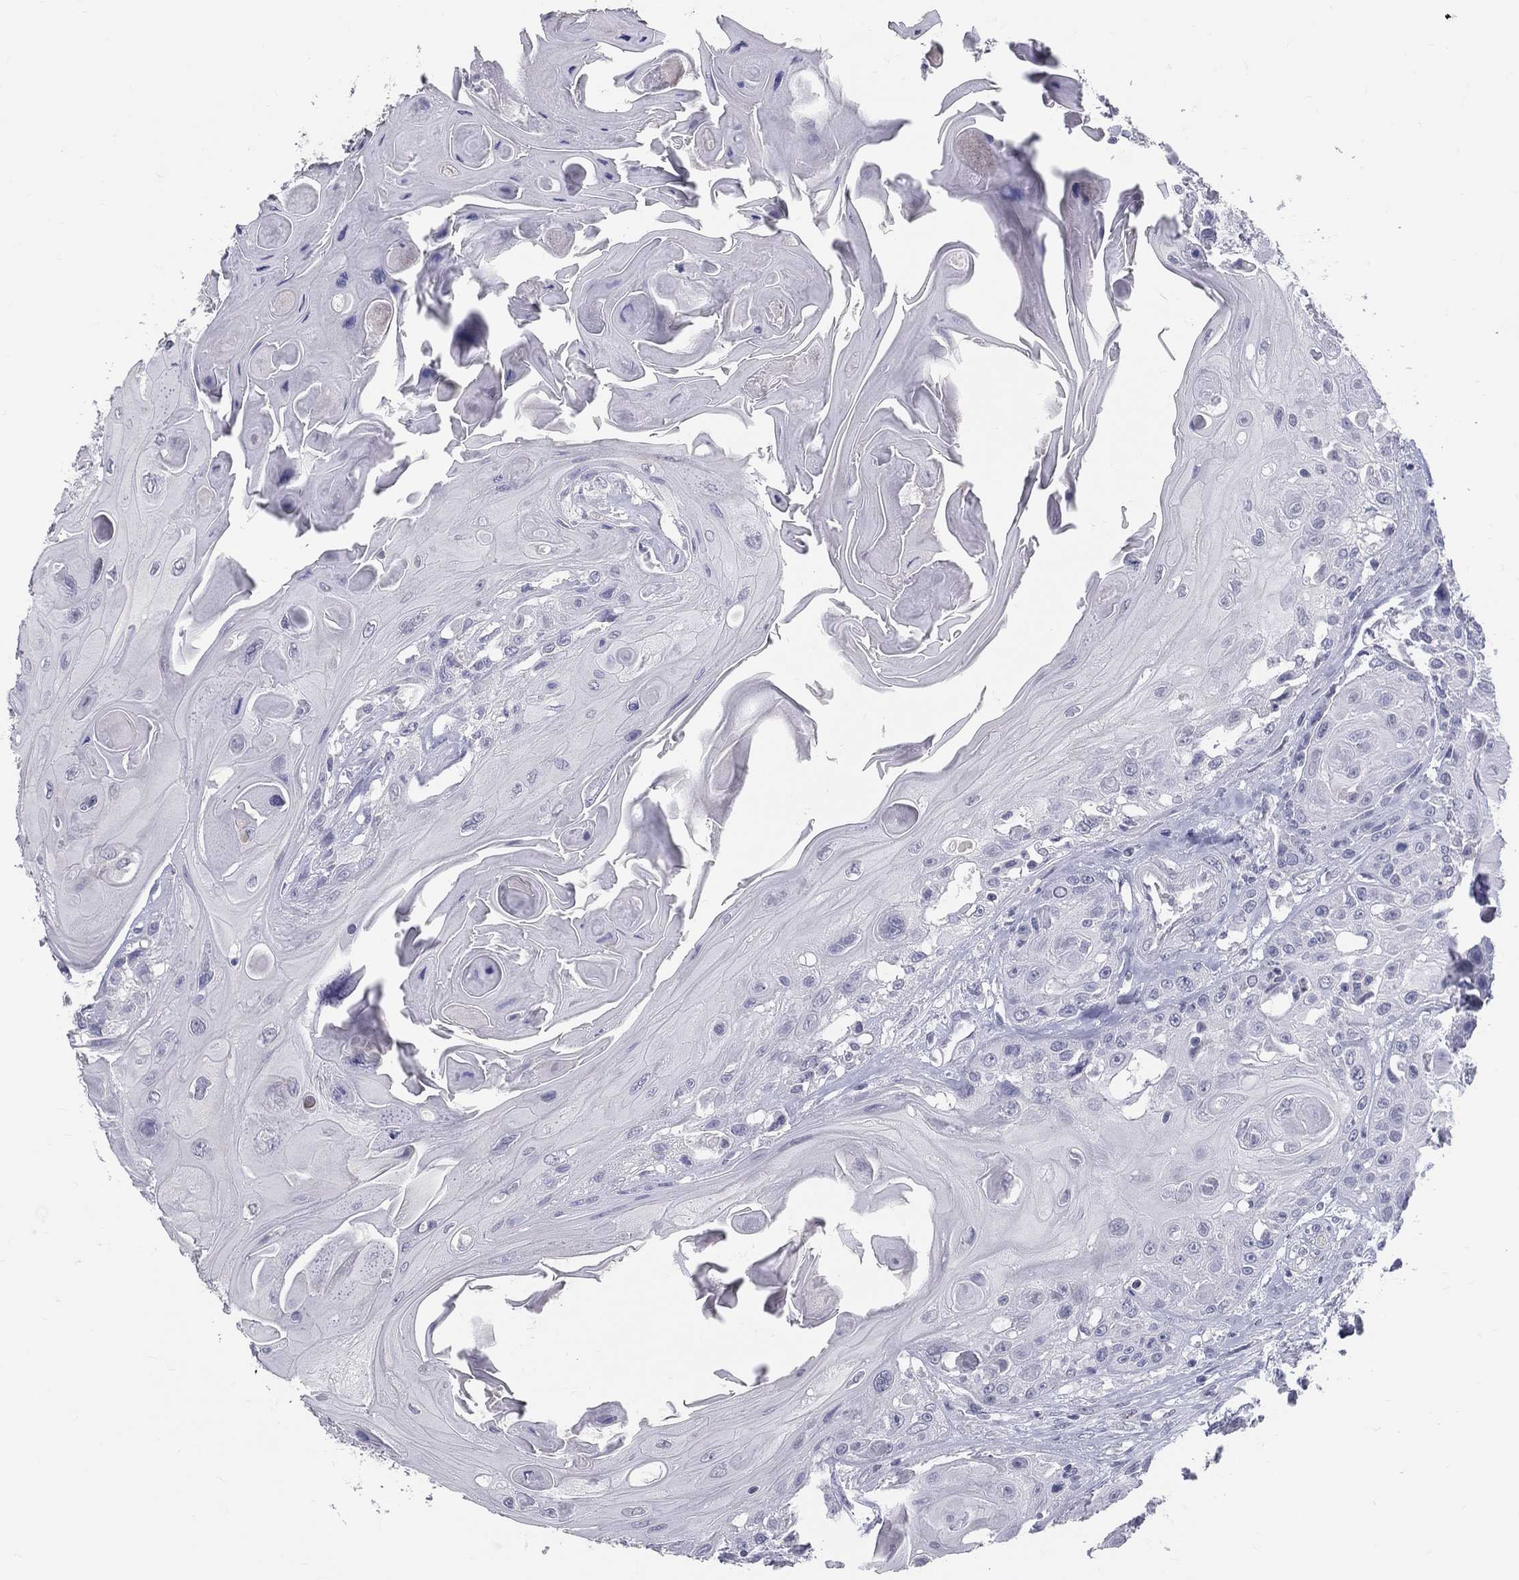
{"staining": {"intensity": "negative", "quantity": "none", "location": "none"}, "tissue": "head and neck cancer", "cell_type": "Tumor cells", "image_type": "cancer", "snomed": [{"axis": "morphology", "description": "Squamous cell carcinoma, NOS"}, {"axis": "topography", "description": "Head-Neck"}], "caption": "IHC of squamous cell carcinoma (head and neck) shows no staining in tumor cells.", "gene": "ACE2", "patient": {"sex": "female", "age": 59}}